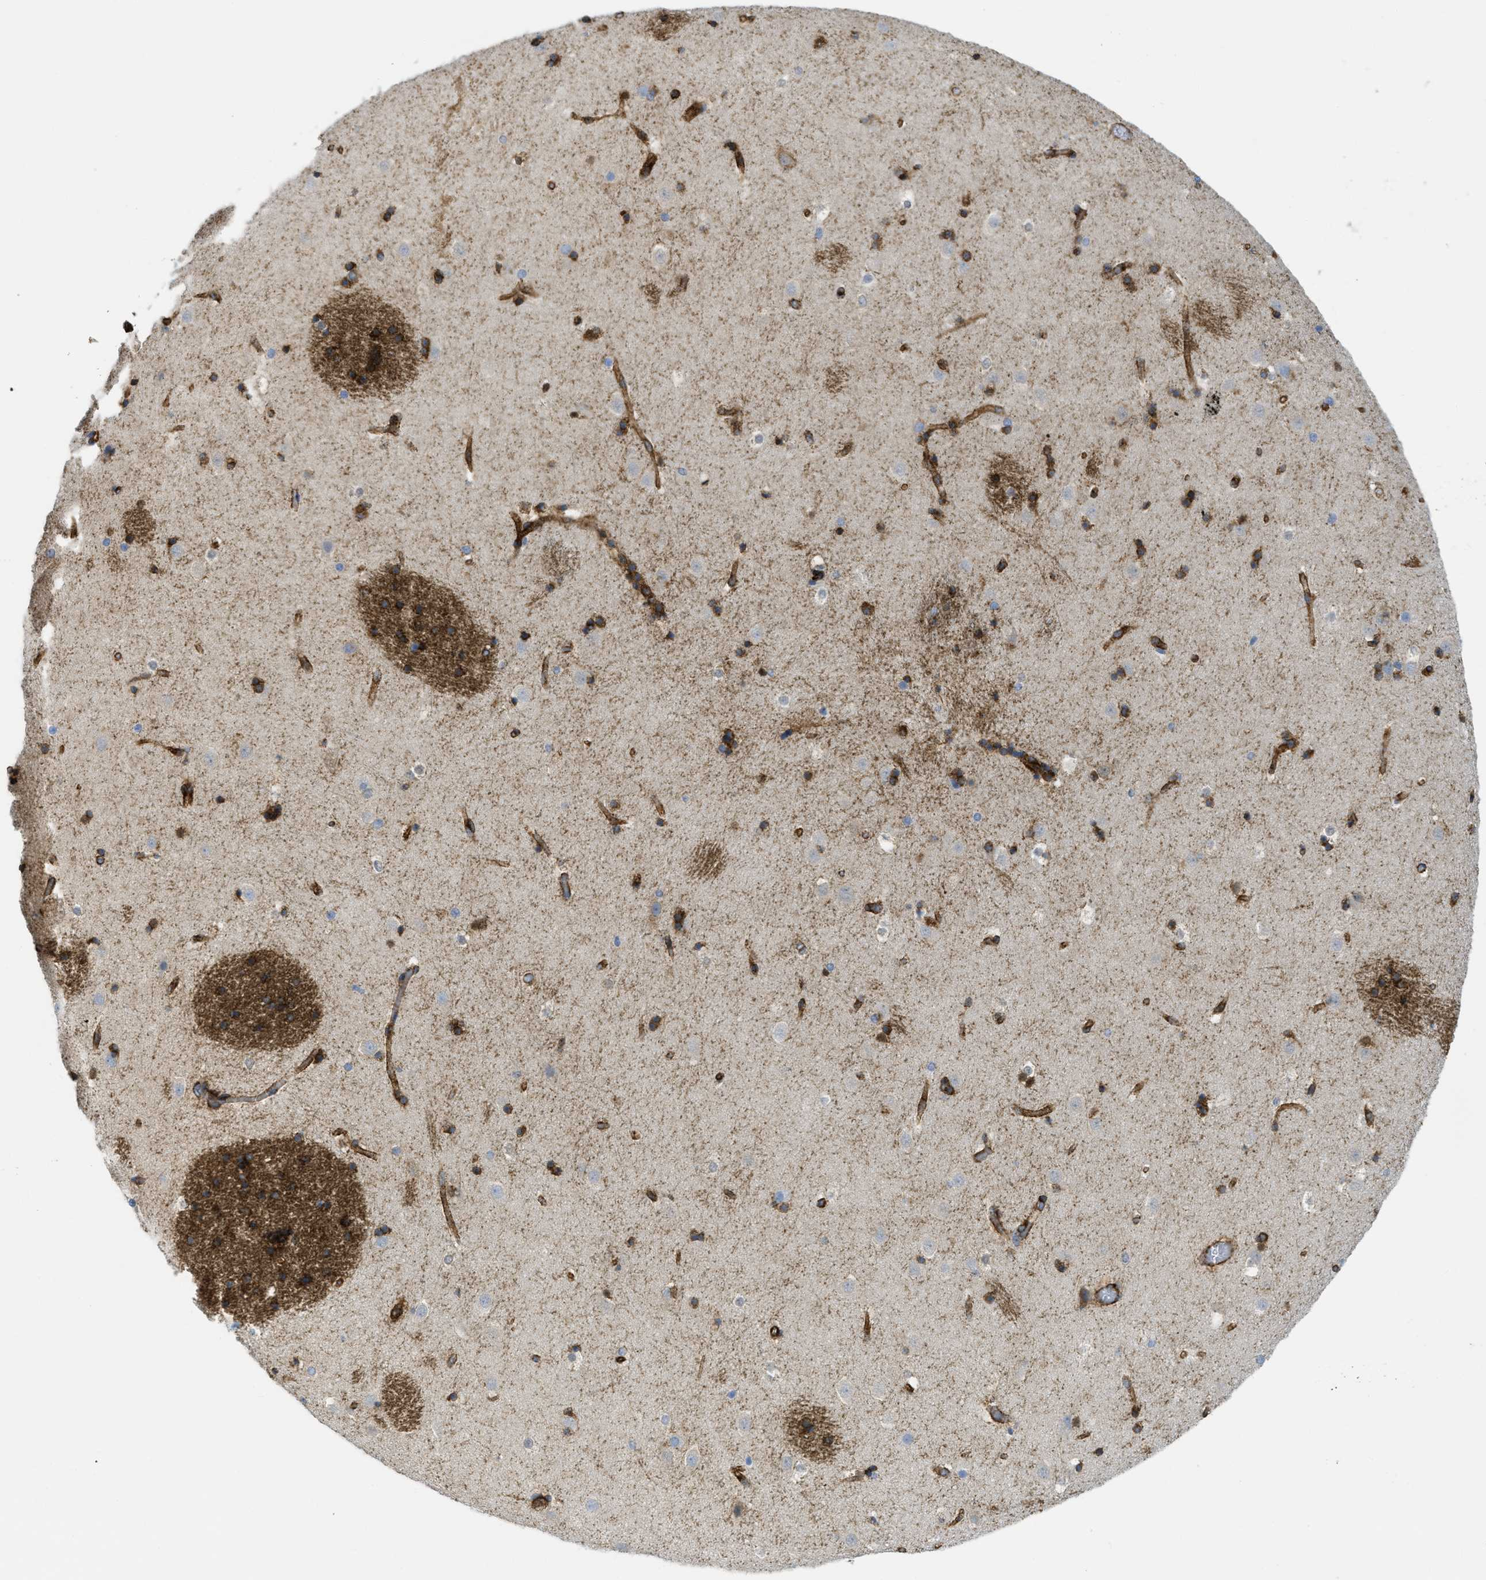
{"staining": {"intensity": "strong", "quantity": "25%-75%", "location": "cytoplasmic/membranous"}, "tissue": "caudate", "cell_type": "Glial cells", "image_type": "normal", "snomed": [{"axis": "morphology", "description": "Normal tissue, NOS"}, {"axis": "topography", "description": "Lateral ventricle wall"}], "caption": "Strong cytoplasmic/membranous protein staining is present in about 25%-75% of glial cells in caudate.", "gene": "HIP1", "patient": {"sex": "male", "age": 45}}